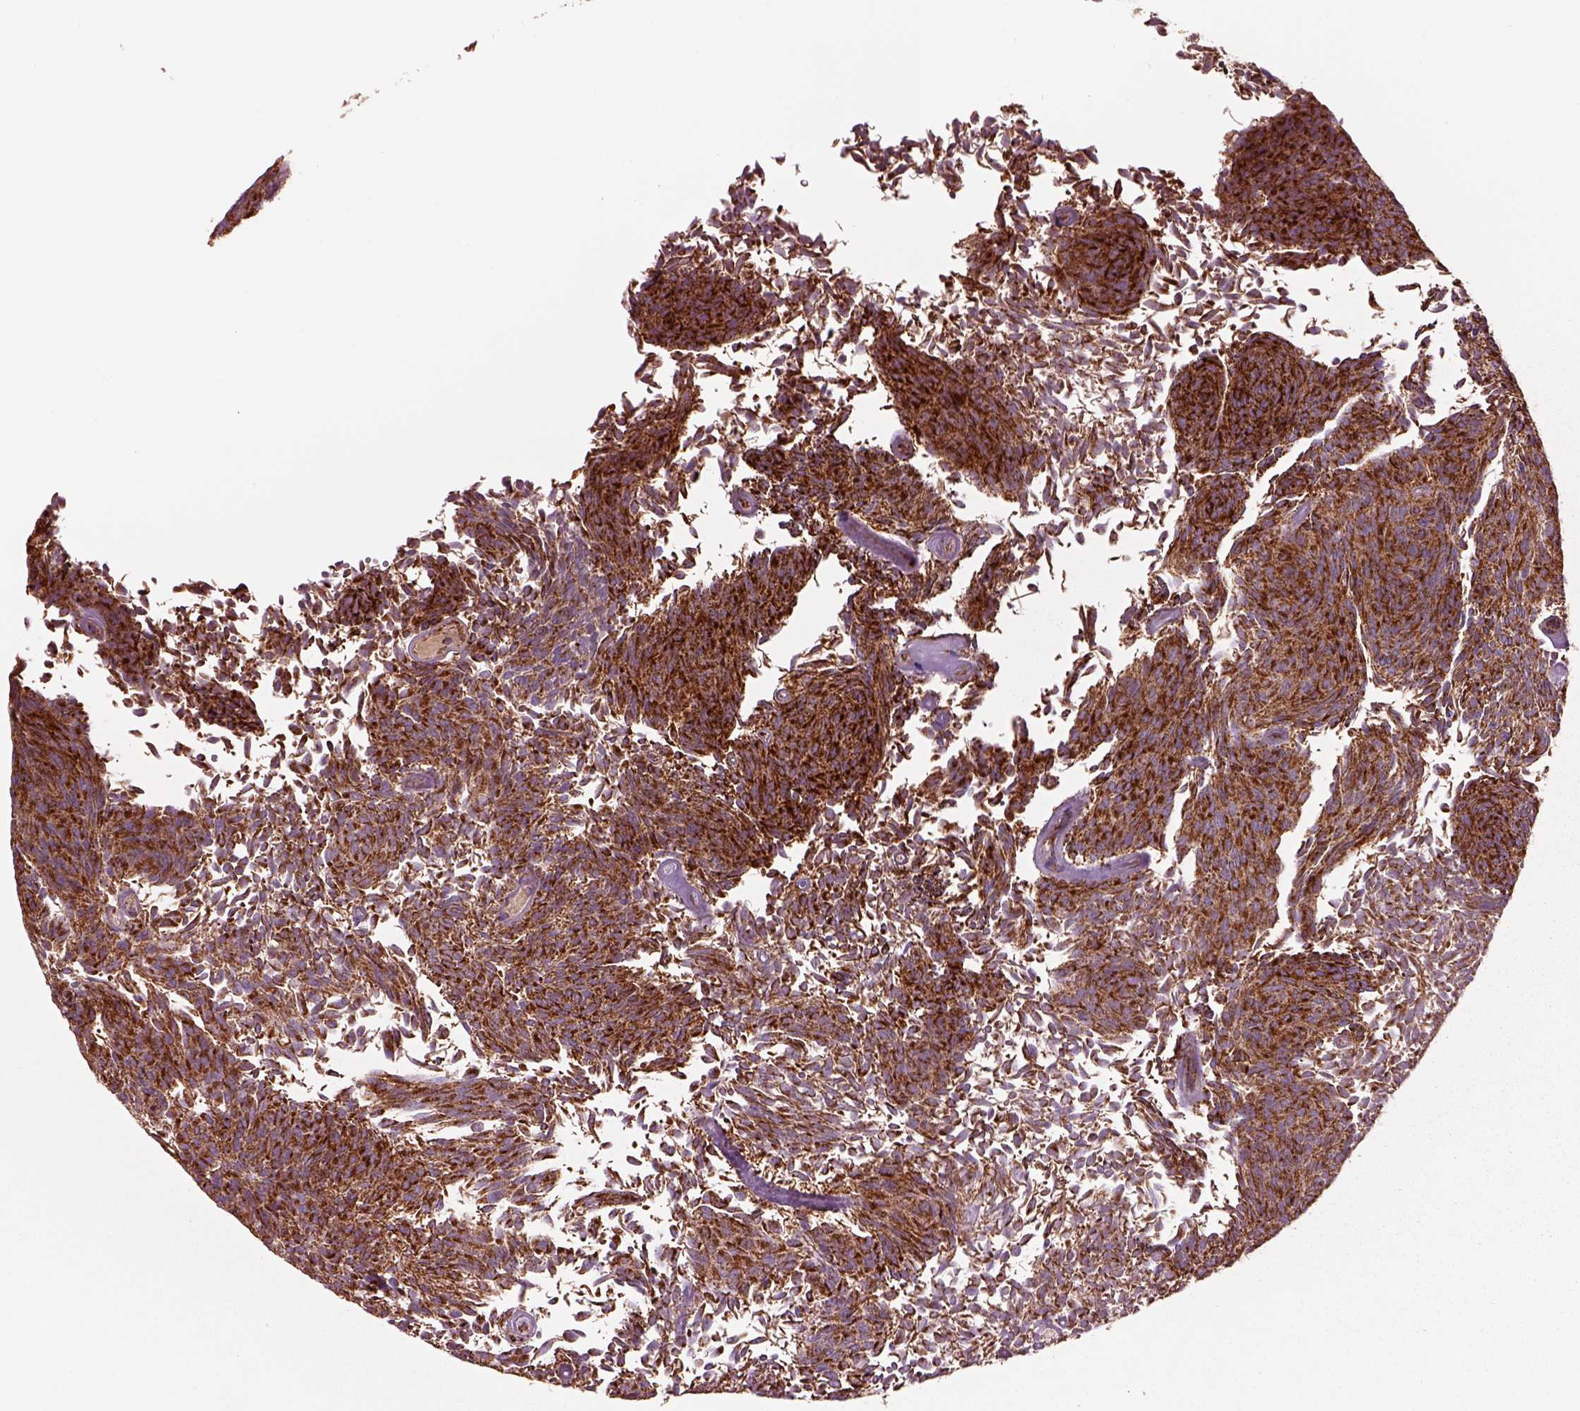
{"staining": {"intensity": "strong", "quantity": ">75%", "location": "cytoplasmic/membranous"}, "tissue": "urothelial cancer", "cell_type": "Tumor cells", "image_type": "cancer", "snomed": [{"axis": "morphology", "description": "Urothelial carcinoma, Low grade"}, {"axis": "topography", "description": "Urinary bladder"}], "caption": "IHC (DAB (3,3'-diaminobenzidine)) staining of urothelial carcinoma (low-grade) demonstrates strong cytoplasmic/membranous protein positivity in approximately >75% of tumor cells.", "gene": "SLC25A24", "patient": {"sex": "male", "age": 77}}